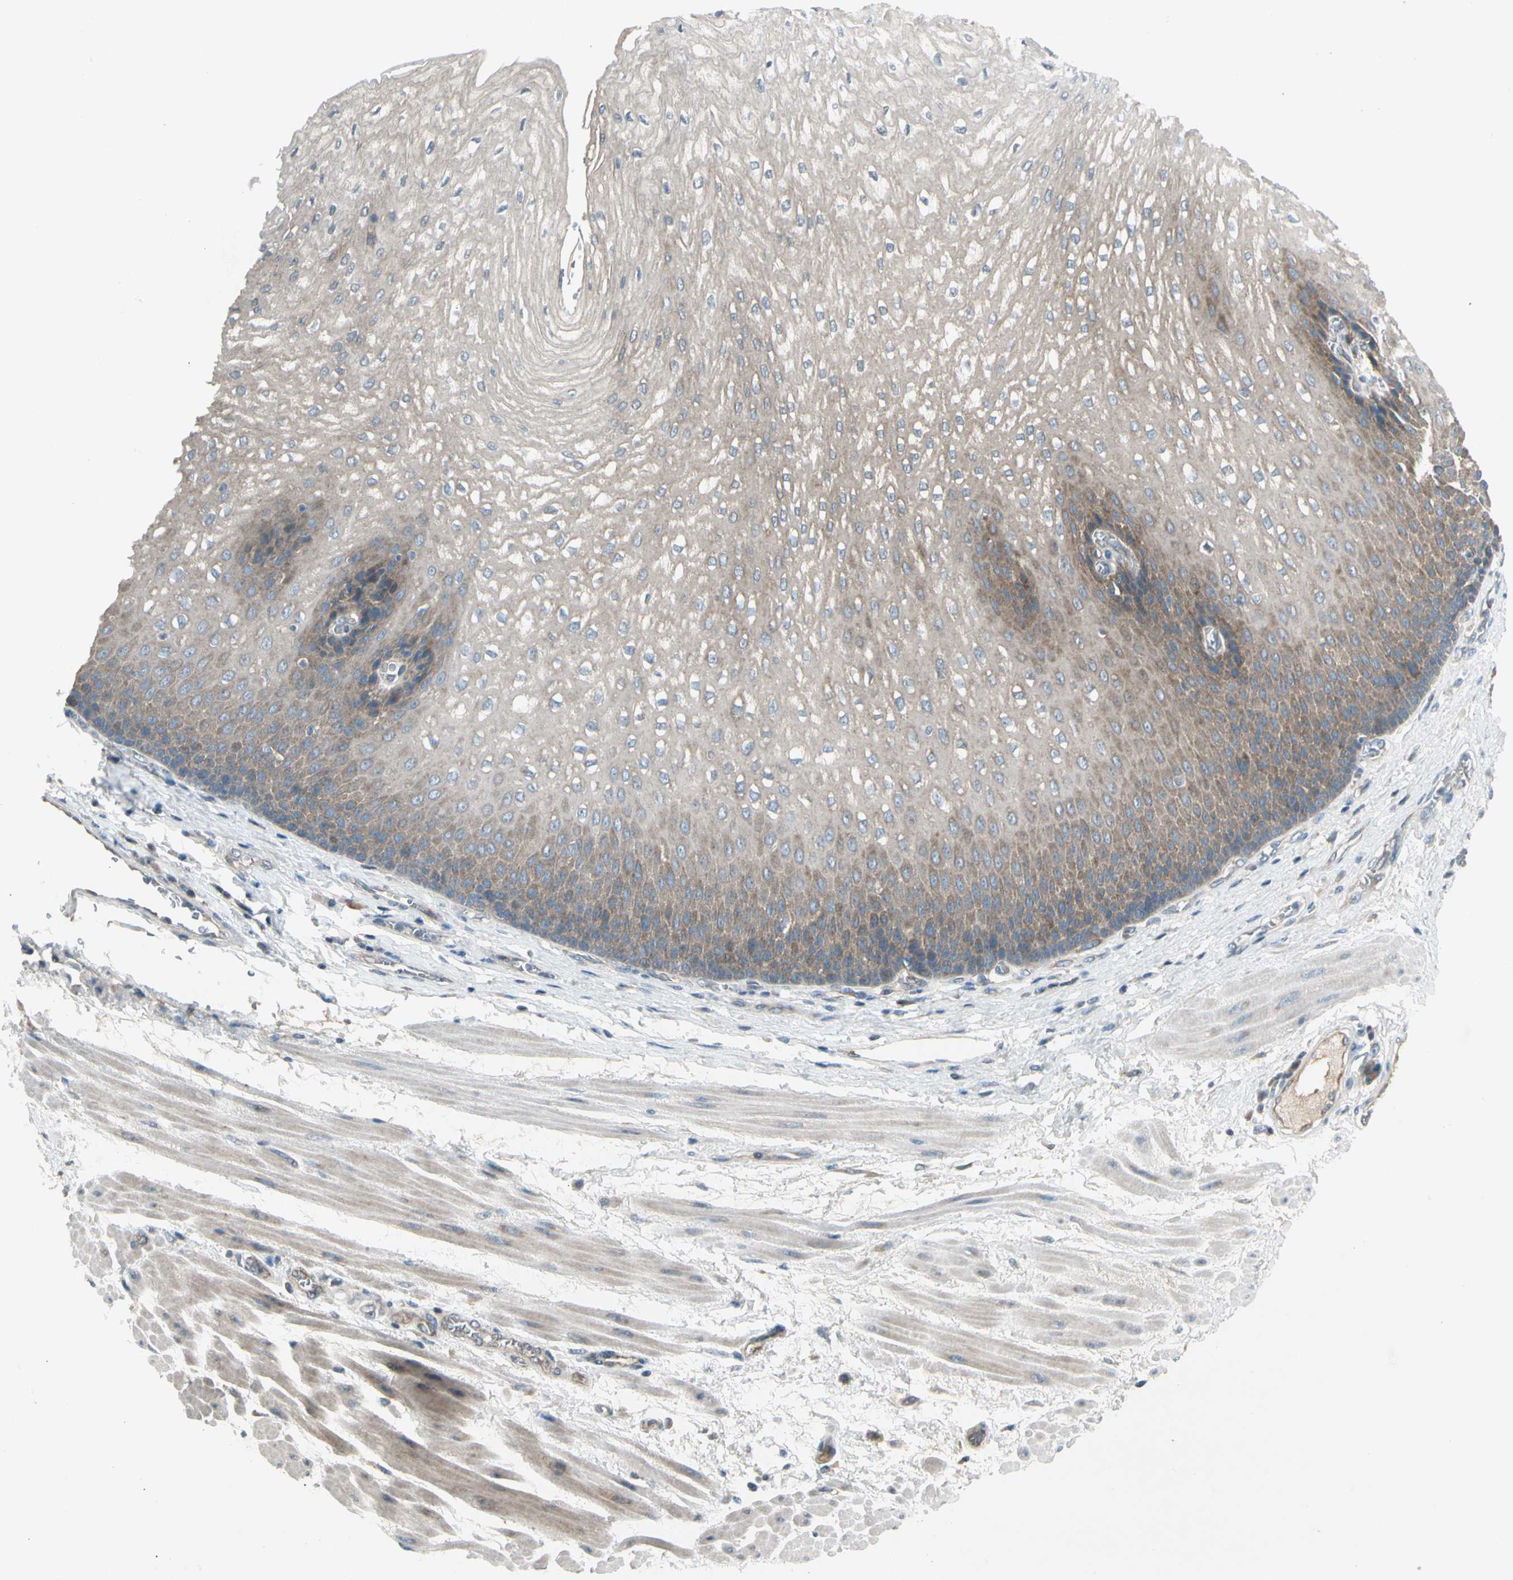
{"staining": {"intensity": "moderate", "quantity": "25%-75%", "location": "cytoplasmic/membranous"}, "tissue": "esophagus", "cell_type": "Squamous epithelial cells", "image_type": "normal", "snomed": [{"axis": "morphology", "description": "Normal tissue, NOS"}, {"axis": "topography", "description": "Esophagus"}], "caption": "Brown immunohistochemical staining in benign esophagus reveals moderate cytoplasmic/membranous staining in about 25%-75% of squamous epithelial cells. The staining was performed using DAB, with brown indicating positive protein expression. Nuclei are stained blue with hematoxylin.", "gene": "PANK2", "patient": {"sex": "male", "age": 48}}